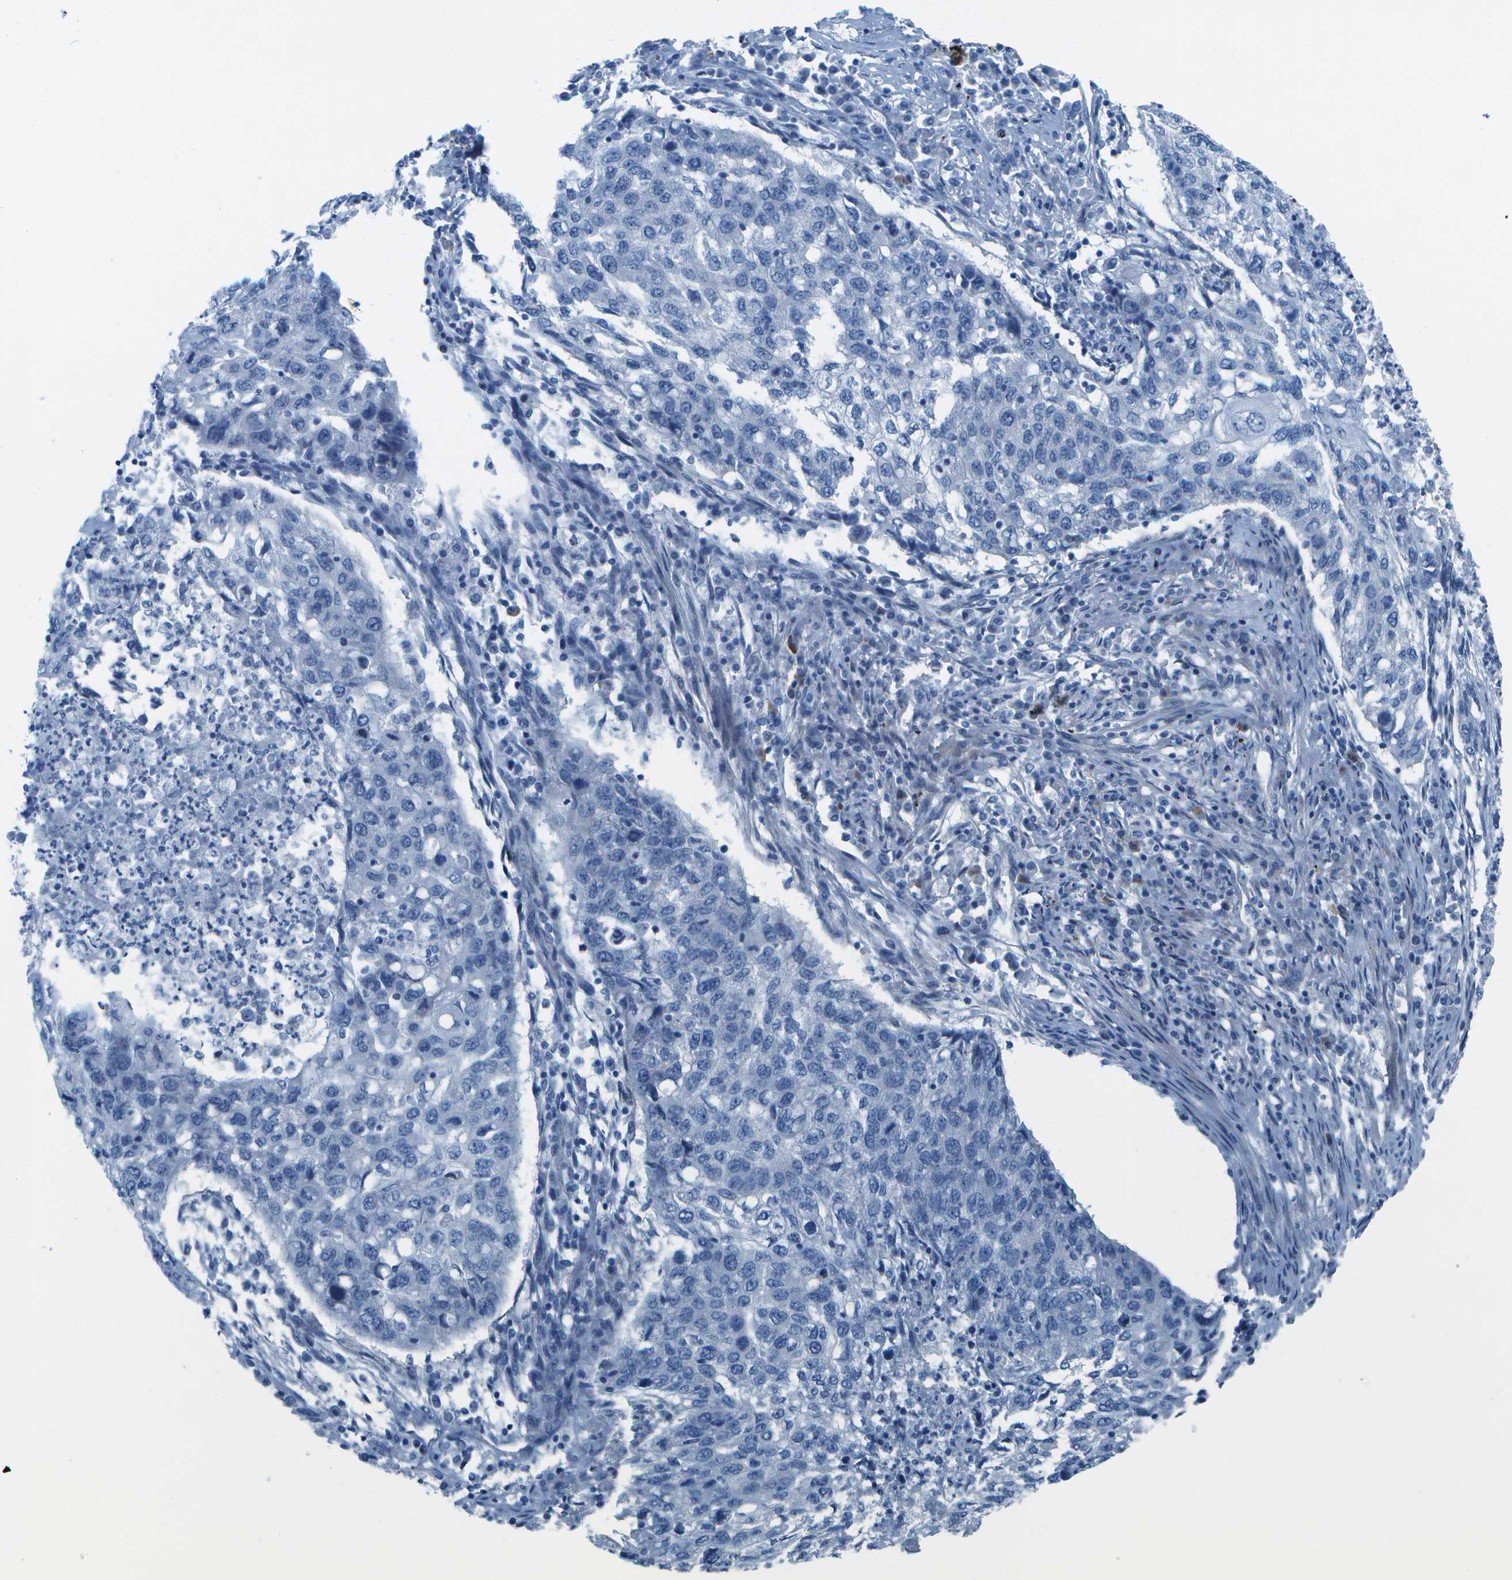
{"staining": {"intensity": "negative", "quantity": "none", "location": "none"}, "tissue": "lung cancer", "cell_type": "Tumor cells", "image_type": "cancer", "snomed": [{"axis": "morphology", "description": "Squamous cell carcinoma, NOS"}, {"axis": "topography", "description": "Lung"}], "caption": "Immunohistochemistry (IHC) image of neoplastic tissue: lung cancer (squamous cell carcinoma) stained with DAB (3,3'-diaminobenzidine) displays no significant protein staining in tumor cells.", "gene": "SORBS3", "patient": {"sex": "female", "age": 63}}